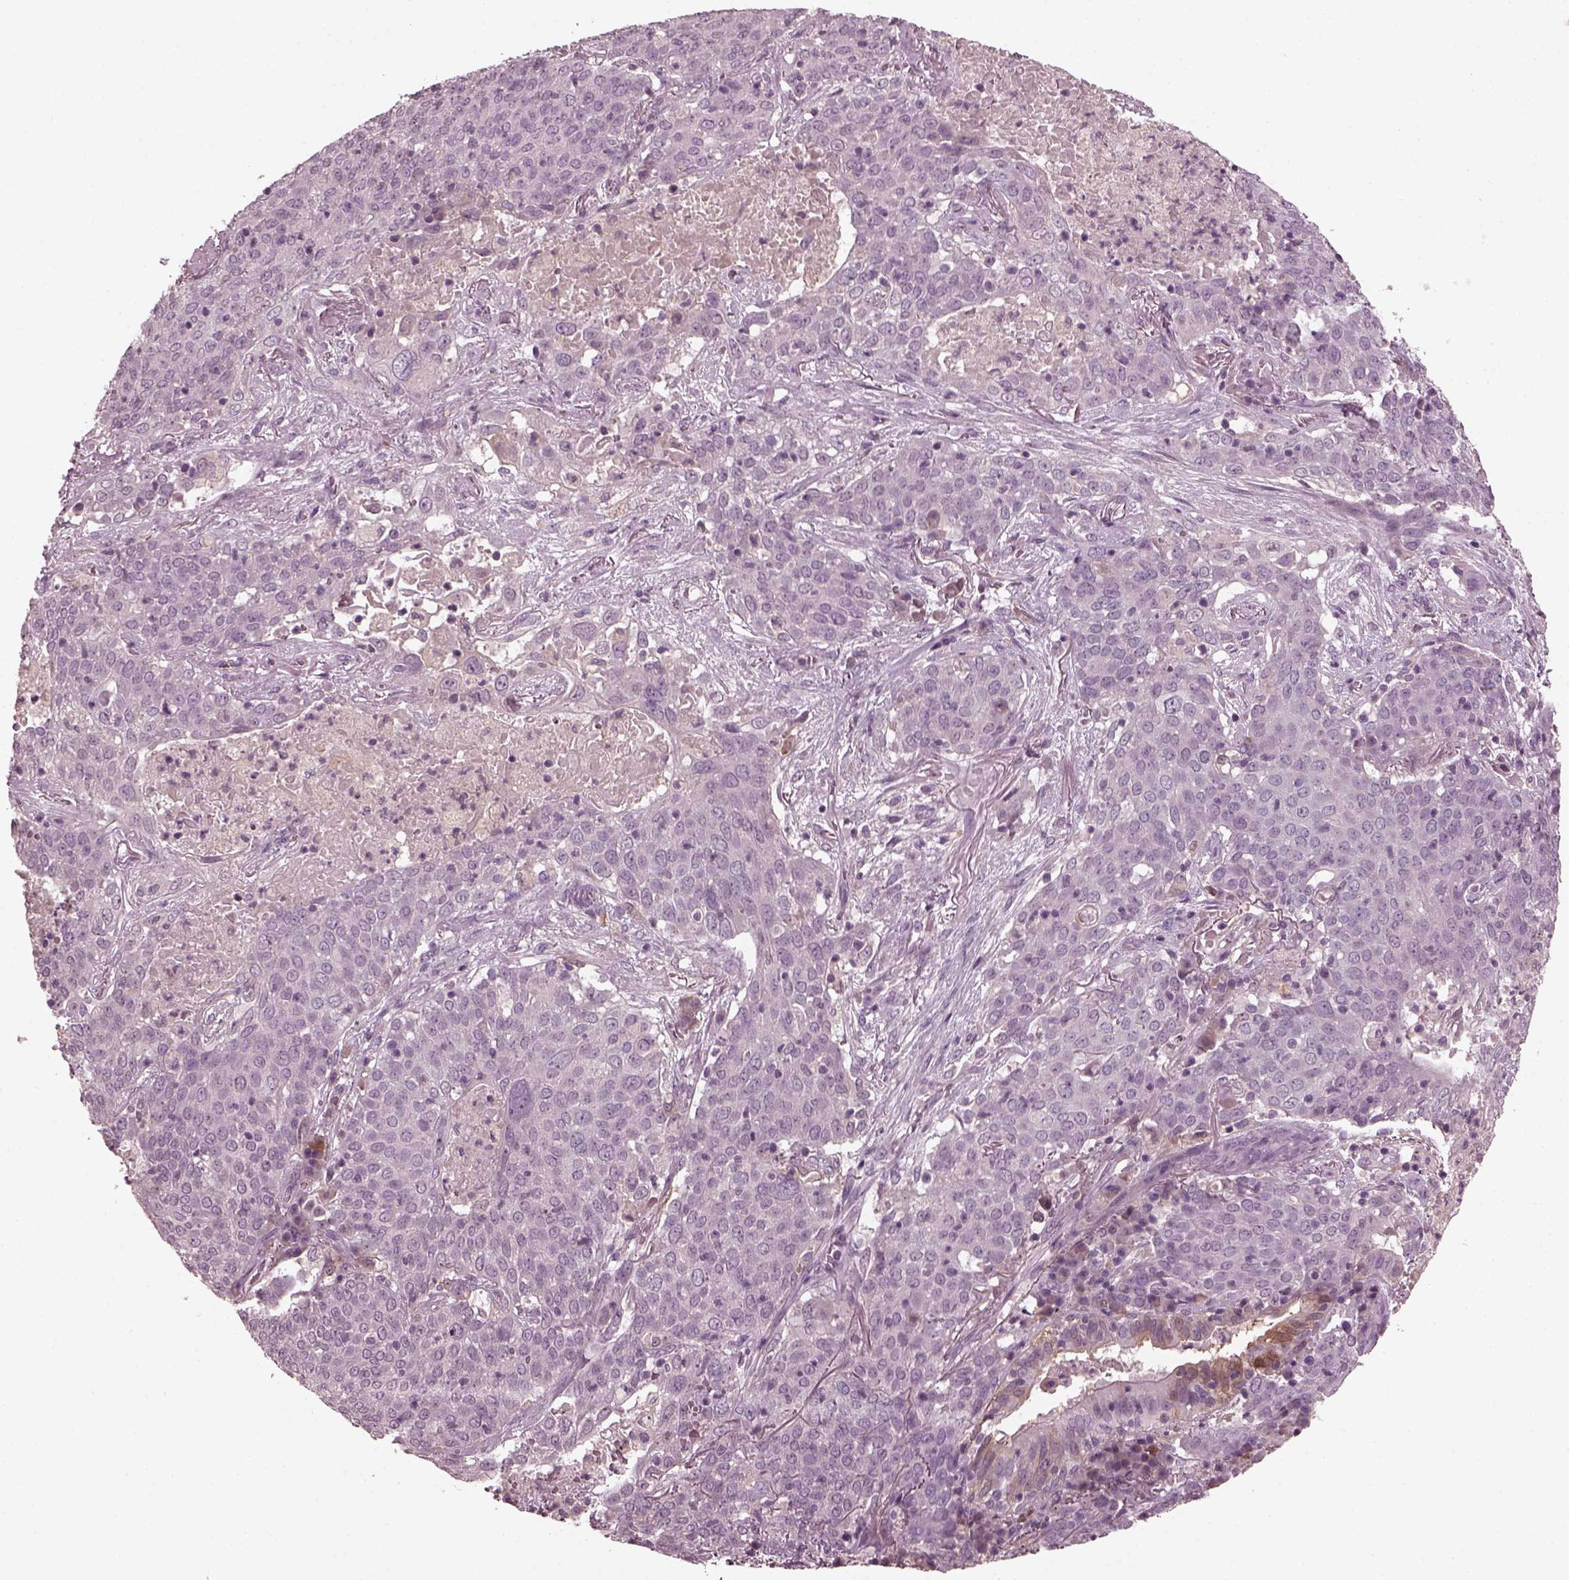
{"staining": {"intensity": "negative", "quantity": "none", "location": "none"}, "tissue": "lung cancer", "cell_type": "Tumor cells", "image_type": "cancer", "snomed": [{"axis": "morphology", "description": "Squamous cell carcinoma, NOS"}, {"axis": "topography", "description": "Lung"}], "caption": "This is a histopathology image of IHC staining of lung squamous cell carcinoma, which shows no expression in tumor cells. Brightfield microscopy of immunohistochemistry stained with DAB (3,3'-diaminobenzidine) (brown) and hematoxylin (blue), captured at high magnification.", "gene": "PORCN", "patient": {"sex": "male", "age": 82}}